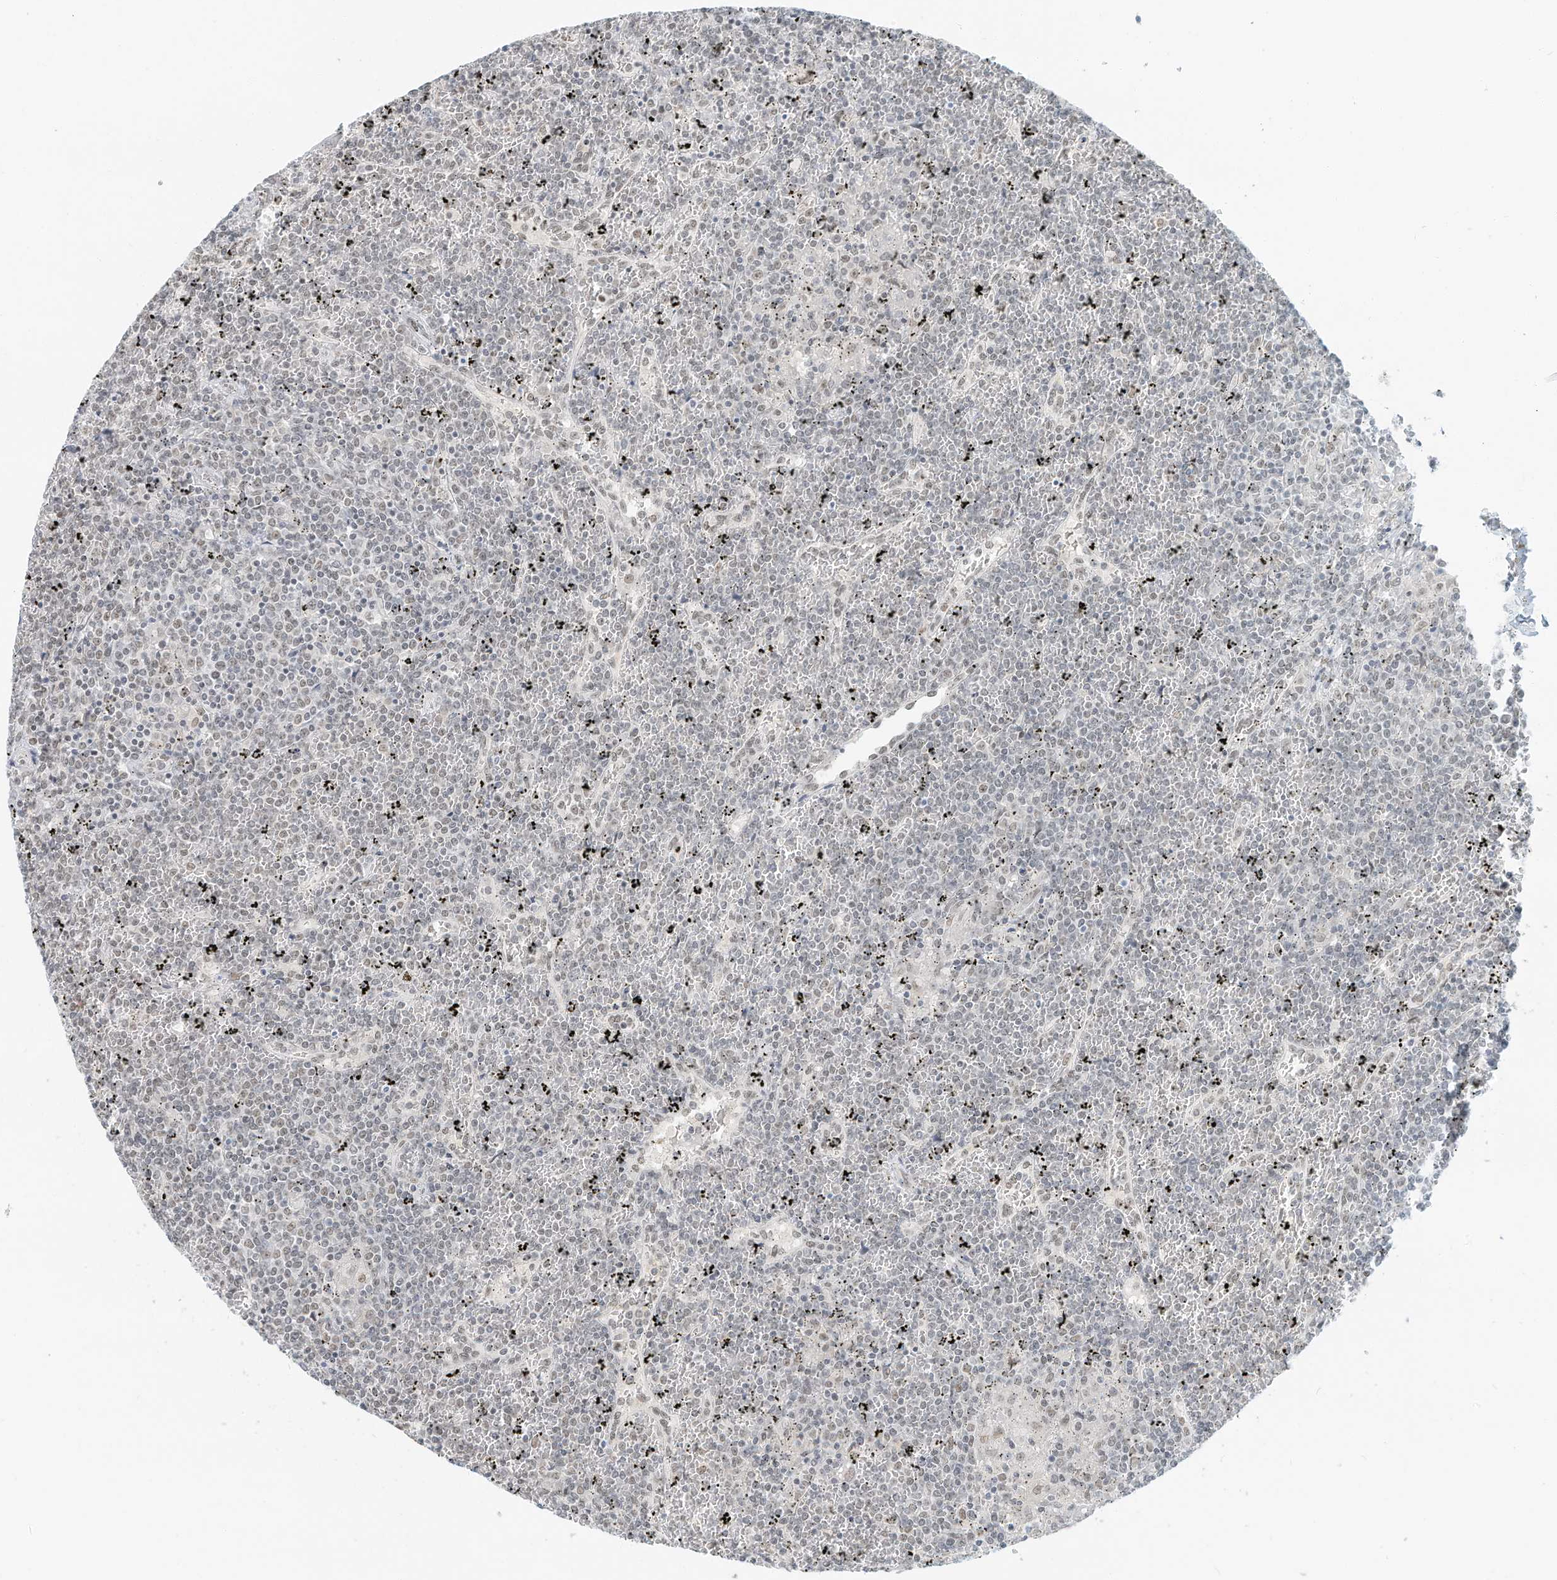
{"staining": {"intensity": "negative", "quantity": "none", "location": "none"}, "tissue": "lymphoma", "cell_type": "Tumor cells", "image_type": "cancer", "snomed": [{"axis": "morphology", "description": "Malignant lymphoma, non-Hodgkin's type, Low grade"}, {"axis": "topography", "description": "Spleen"}], "caption": "A high-resolution image shows immunohistochemistry staining of low-grade malignant lymphoma, non-Hodgkin's type, which shows no significant staining in tumor cells.", "gene": "PGC", "patient": {"sex": "female", "age": 19}}